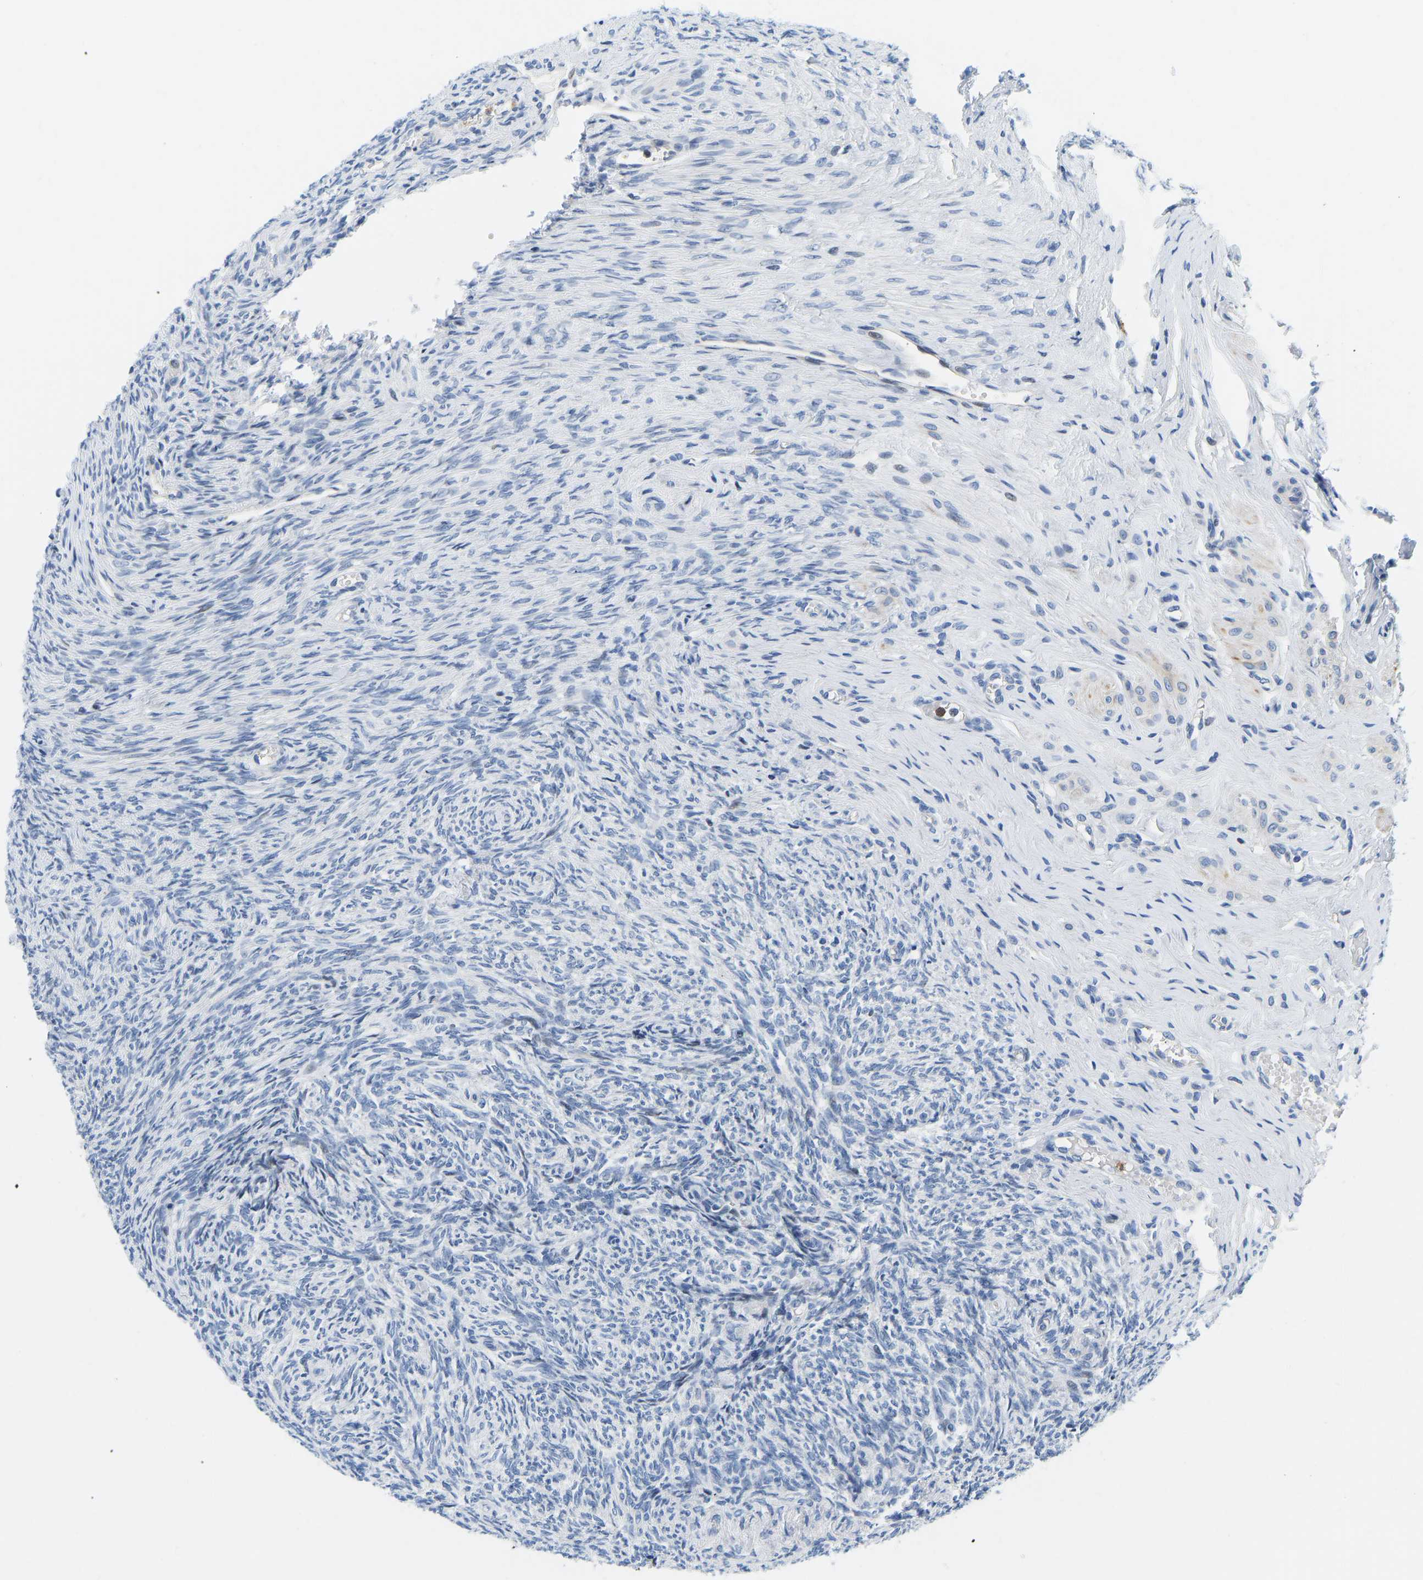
{"staining": {"intensity": "negative", "quantity": "none", "location": "none"}, "tissue": "ovary", "cell_type": "Follicle cells", "image_type": "normal", "snomed": [{"axis": "morphology", "description": "Normal tissue, NOS"}, {"axis": "topography", "description": "Ovary"}], "caption": "Ovary stained for a protein using immunohistochemistry (IHC) exhibits no staining follicle cells.", "gene": "HDAC5", "patient": {"sex": "female", "age": 41}}